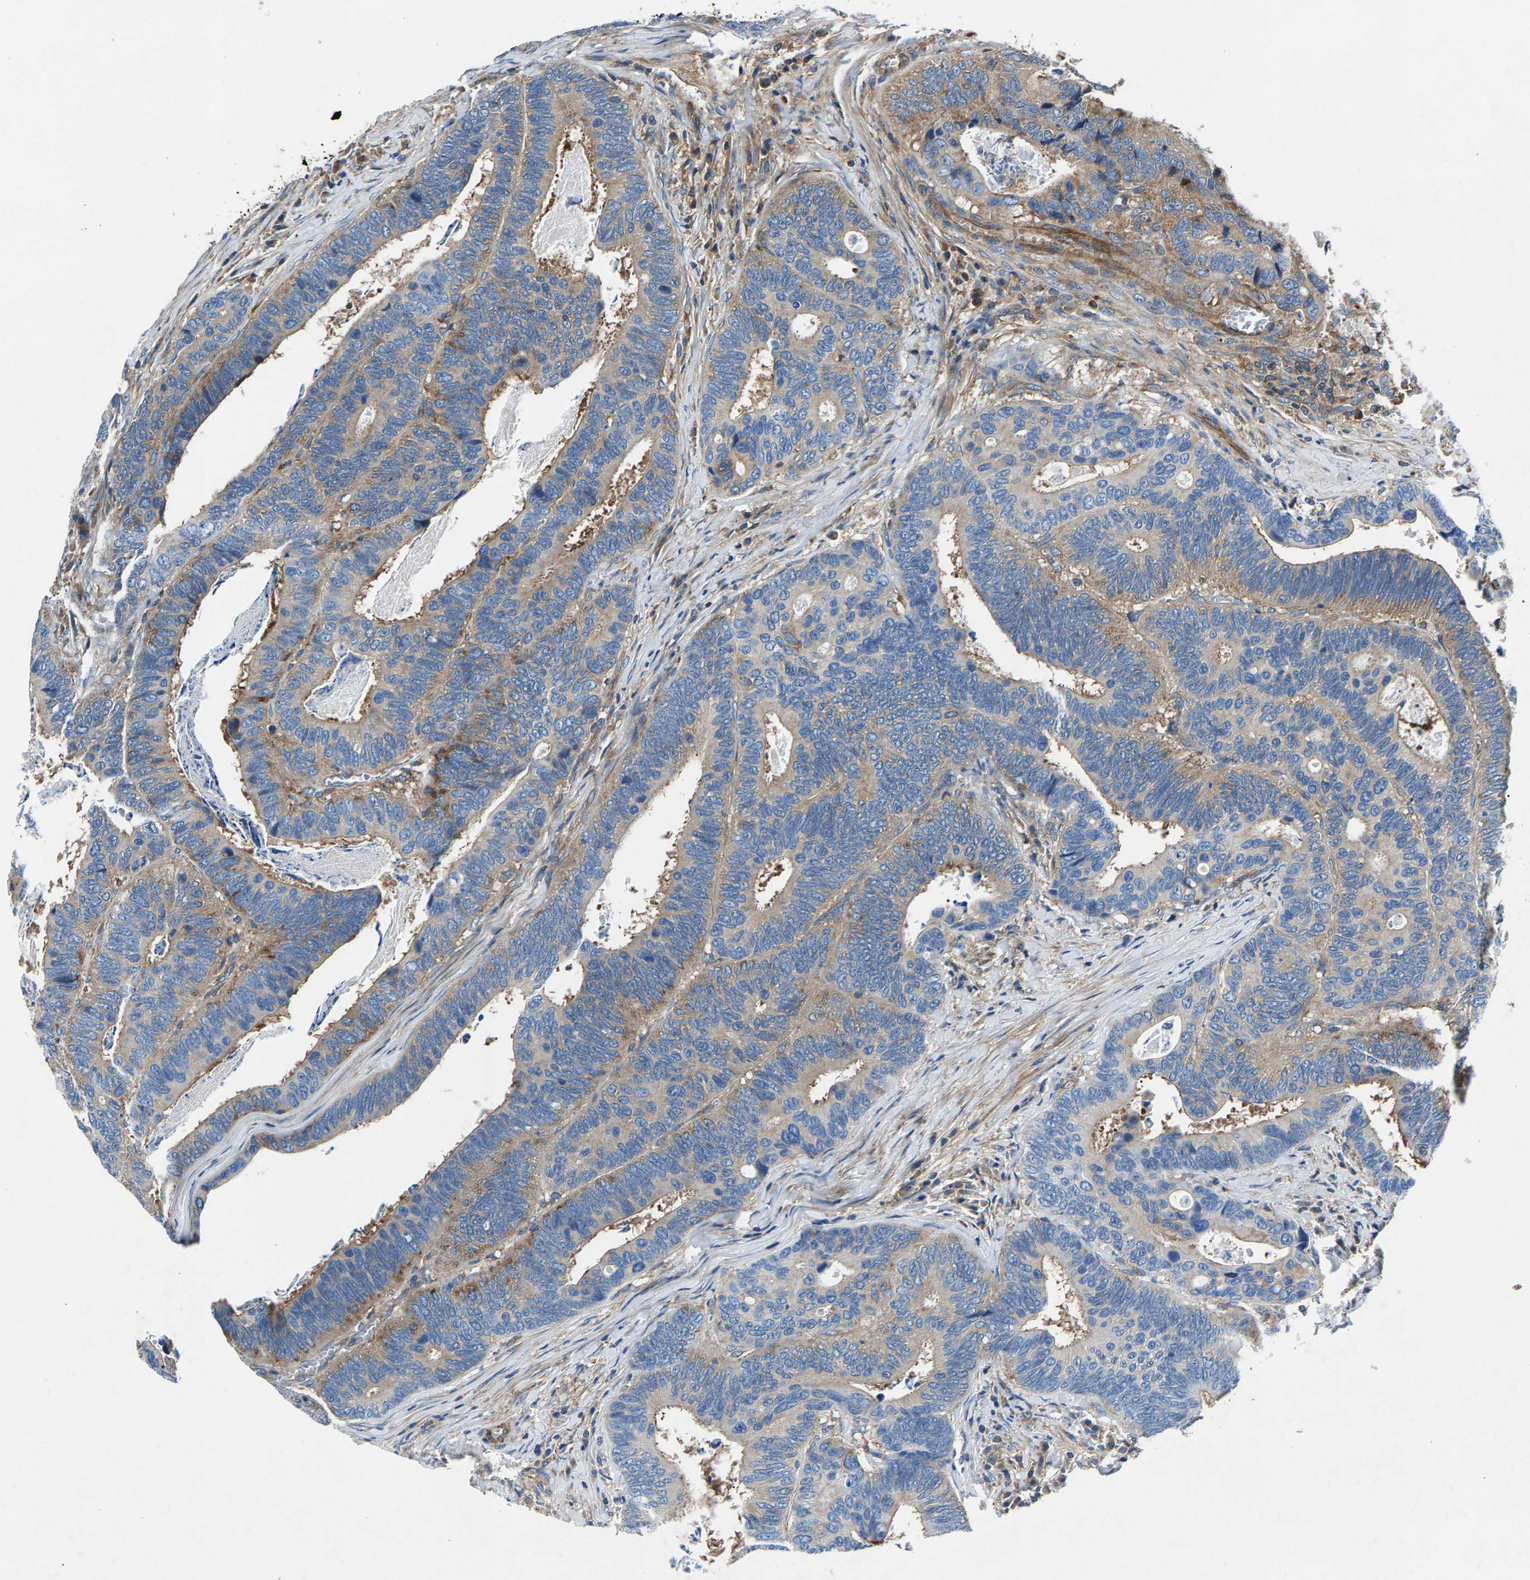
{"staining": {"intensity": "weak", "quantity": "25%-75%", "location": "cytoplasmic/membranous"}, "tissue": "colorectal cancer", "cell_type": "Tumor cells", "image_type": "cancer", "snomed": [{"axis": "morphology", "description": "Inflammation, NOS"}, {"axis": "morphology", "description": "Adenocarcinoma, NOS"}, {"axis": "topography", "description": "Colon"}], "caption": "Colorectal cancer (adenocarcinoma) stained with a protein marker exhibits weak staining in tumor cells.", "gene": "LPCAT1", "patient": {"sex": "male", "age": 72}}